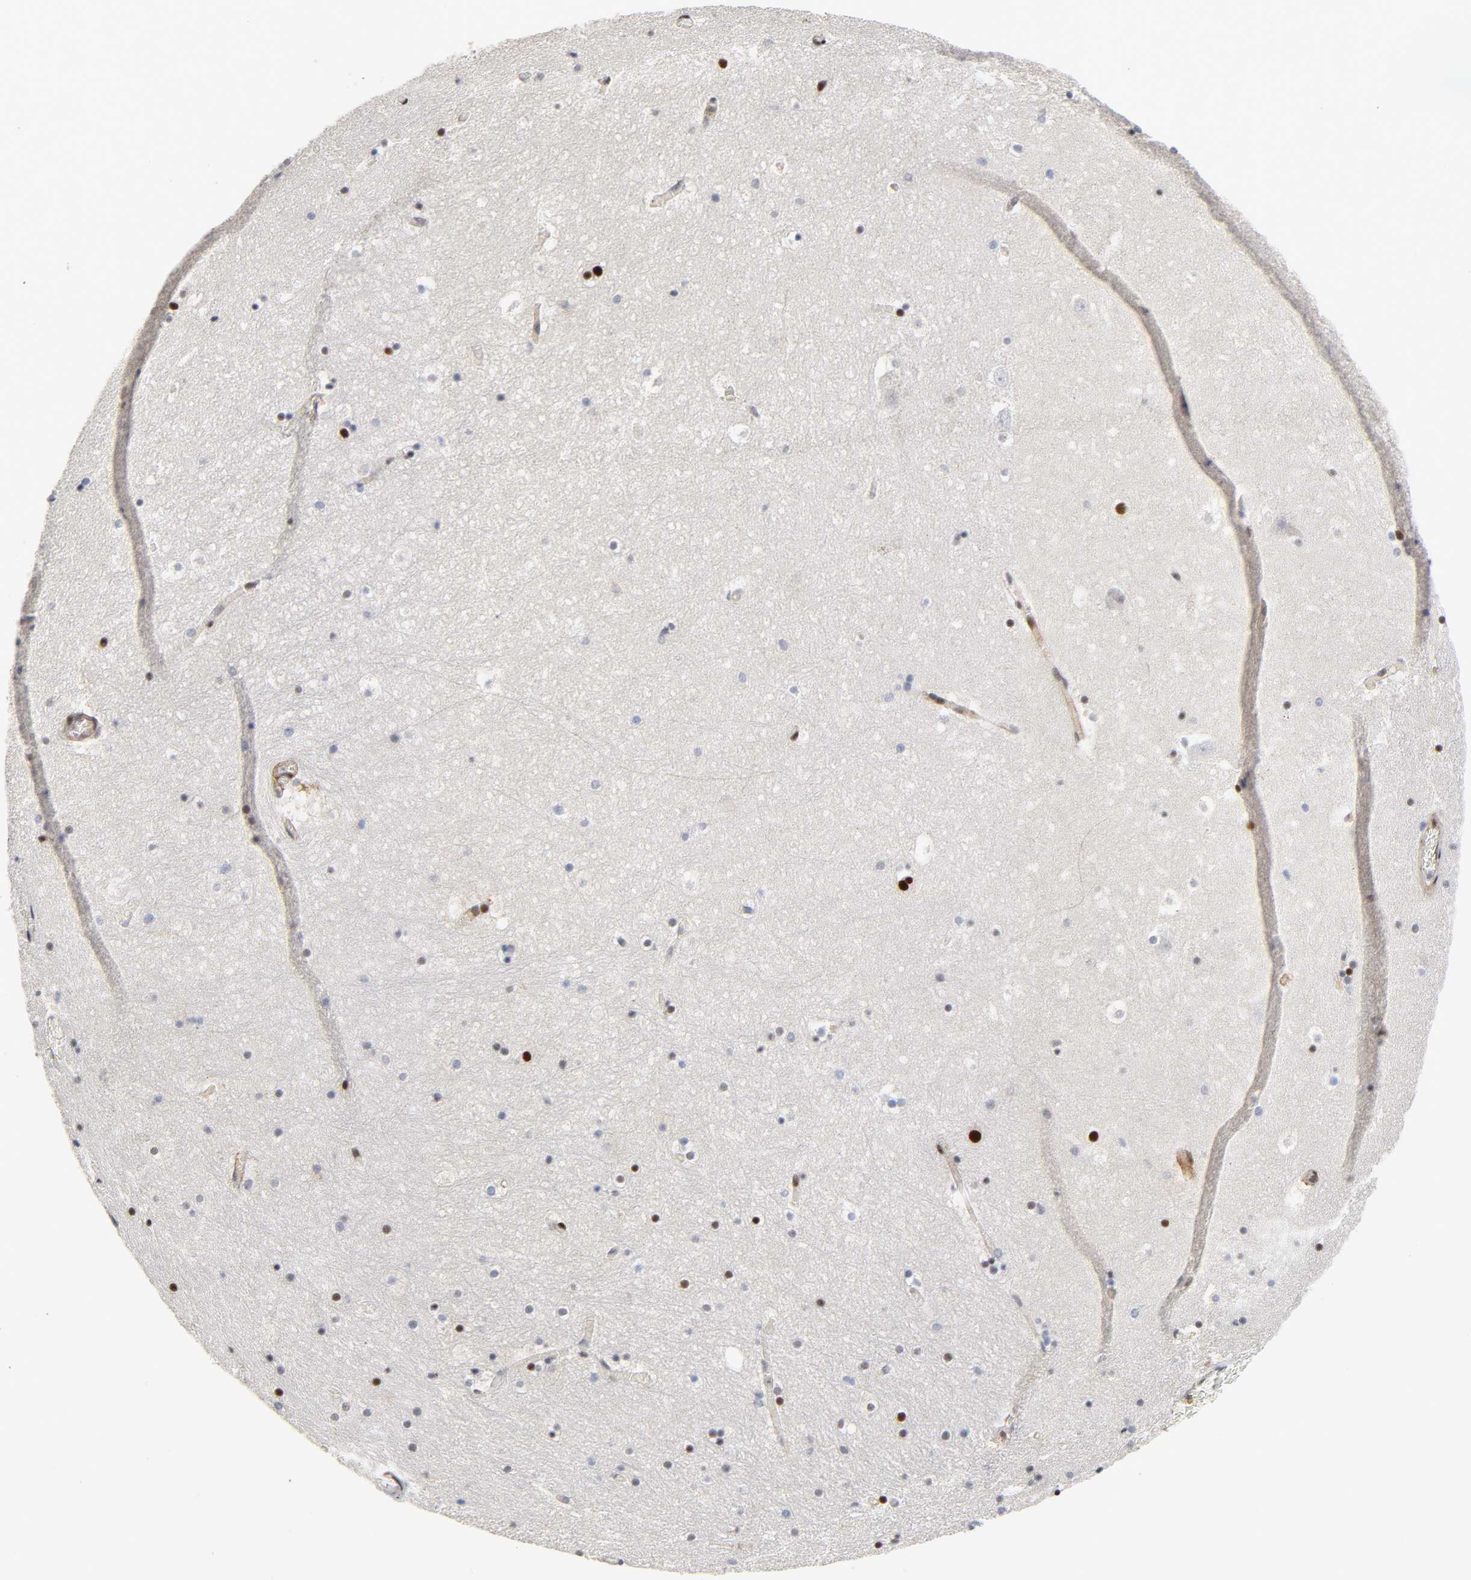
{"staining": {"intensity": "negative", "quantity": "none", "location": "none"}, "tissue": "hippocampus", "cell_type": "Glial cells", "image_type": "normal", "snomed": [{"axis": "morphology", "description": "Normal tissue, NOS"}, {"axis": "topography", "description": "Hippocampus"}], "caption": "This is a micrograph of IHC staining of benign hippocampus, which shows no staining in glial cells. (DAB (3,3'-diaminobenzidine) immunohistochemistry, high magnification).", "gene": "STK38", "patient": {"sex": "male", "age": 45}}